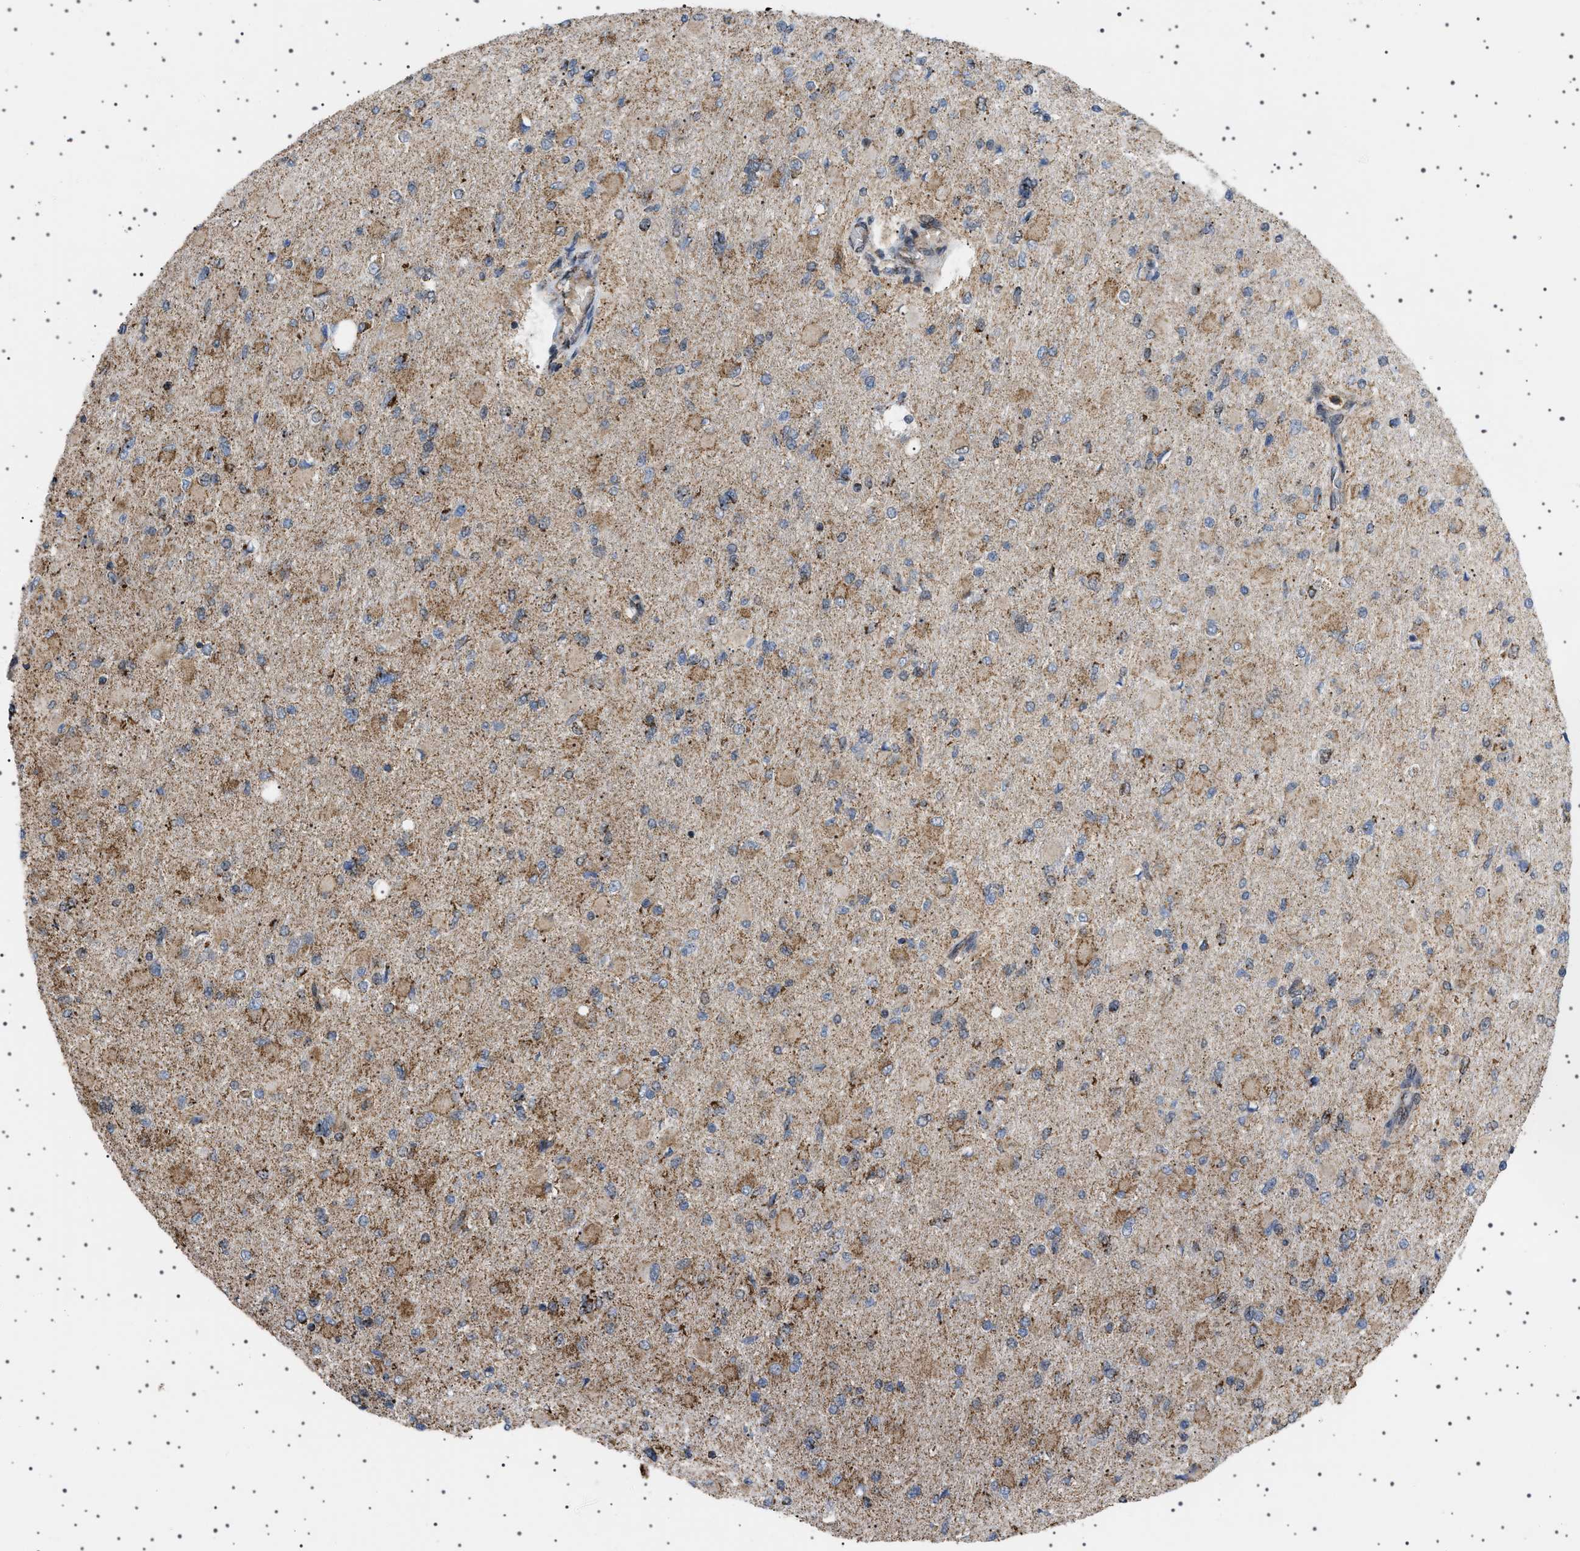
{"staining": {"intensity": "moderate", "quantity": "25%-75%", "location": "cytoplasmic/membranous"}, "tissue": "glioma", "cell_type": "Tumor cells", "image_type": "cancer", "snomed": [{"axis": "morphology", "description": "Glioma, malignant, High grade"}, {"axis": "topography", "description": "Cerebral cortex"}], "caption": "Moderate cytoplasmic/membranous expression is seen in approximately 25%-75% of tumor cells in high-grade glioma (malignant).", "gene": "MELK", "patient": {"sex": "female", "age": 36}}